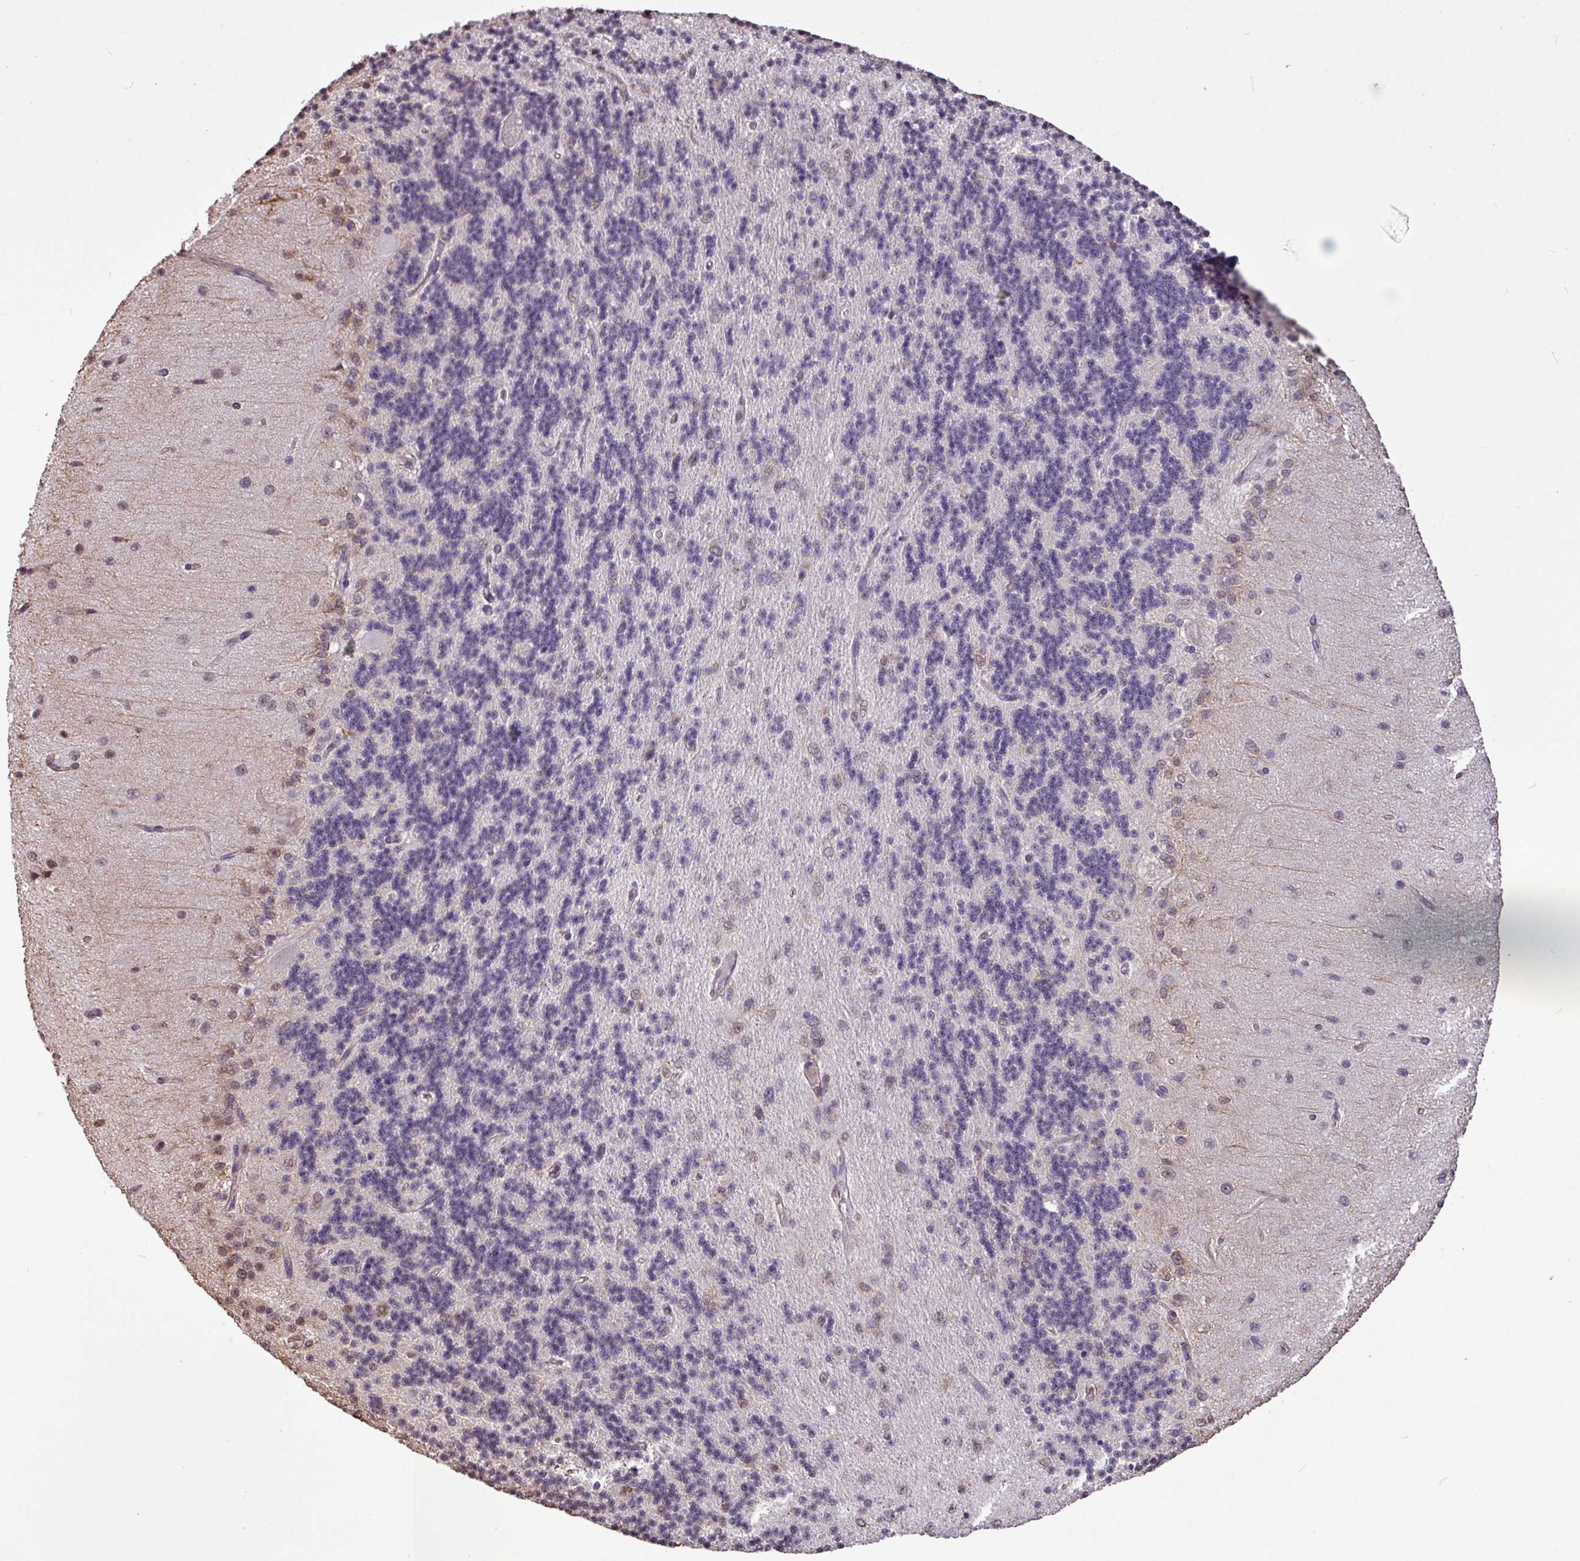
{"staining": {"intensity": "moderate", "quantity": "<25%", "location": "cytoplasmic/membranous,nuclear"}, "tissue": "cerebellum", "cell_type": "Cells in granular layer", "image_type": "normal", "snomed": [{"axis": "morphology", "description": "Normal tissue, NOS"}, {"axis": "topography", "description": "Cerebellum"}], "caption": "IHC (DAB) staining of unremarkable human cerebellum demonstrates moderate cytoplasmic/membranous,nuclear protein staining in about <25% of cells in granular layer. The staining is performed using DAB brown chromogen to label protein expression. The nuclei are counter-stained blue using hematoxylin.", "gene": "CHST11", "patient": {"sex": "female", "age": 29}}